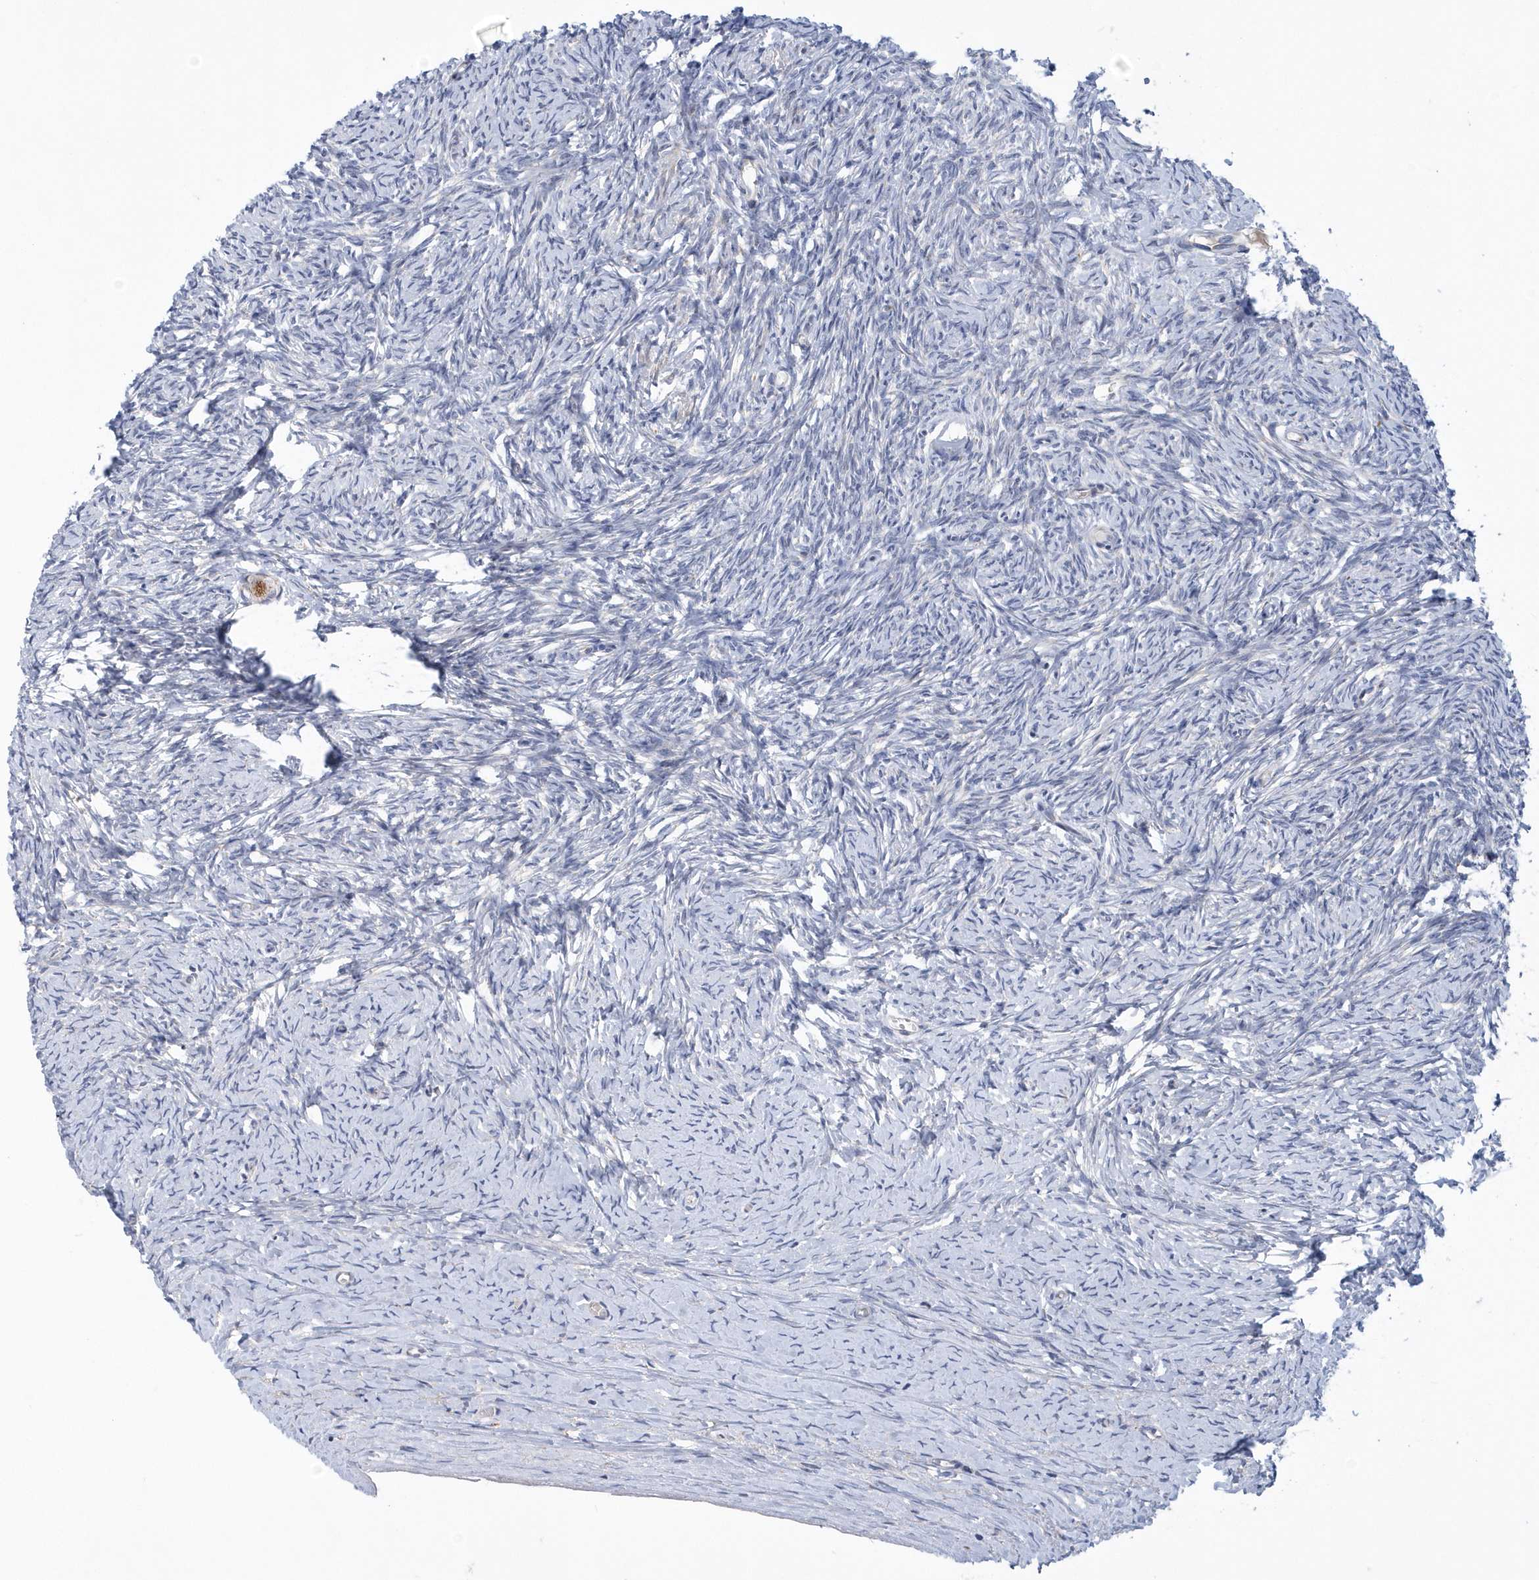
{"staining": {"intensity": "moderate", "quantity": ">75%", "location": "cytoplasmic/membranous"}, "tissue": "ovary", "cell_type": "Follicle cells", "image_type": "normal", "snomed": [{"axis": "morphology", "description": "Normal tissue, NOS"}, {"axis": "morphology", "description": "Developmental malformation"}, {"axis": "topography", "description": "Ovary"}], "caption": "A histopathology image showing moderate cytoplasmic/membranous positivity in about >75% of follicle cells in unremarkable ovary, as visualized by brown immunohistochemical staining.", "gene": "VWA5B2", "patient": {"sex": "female", "age": 39}}